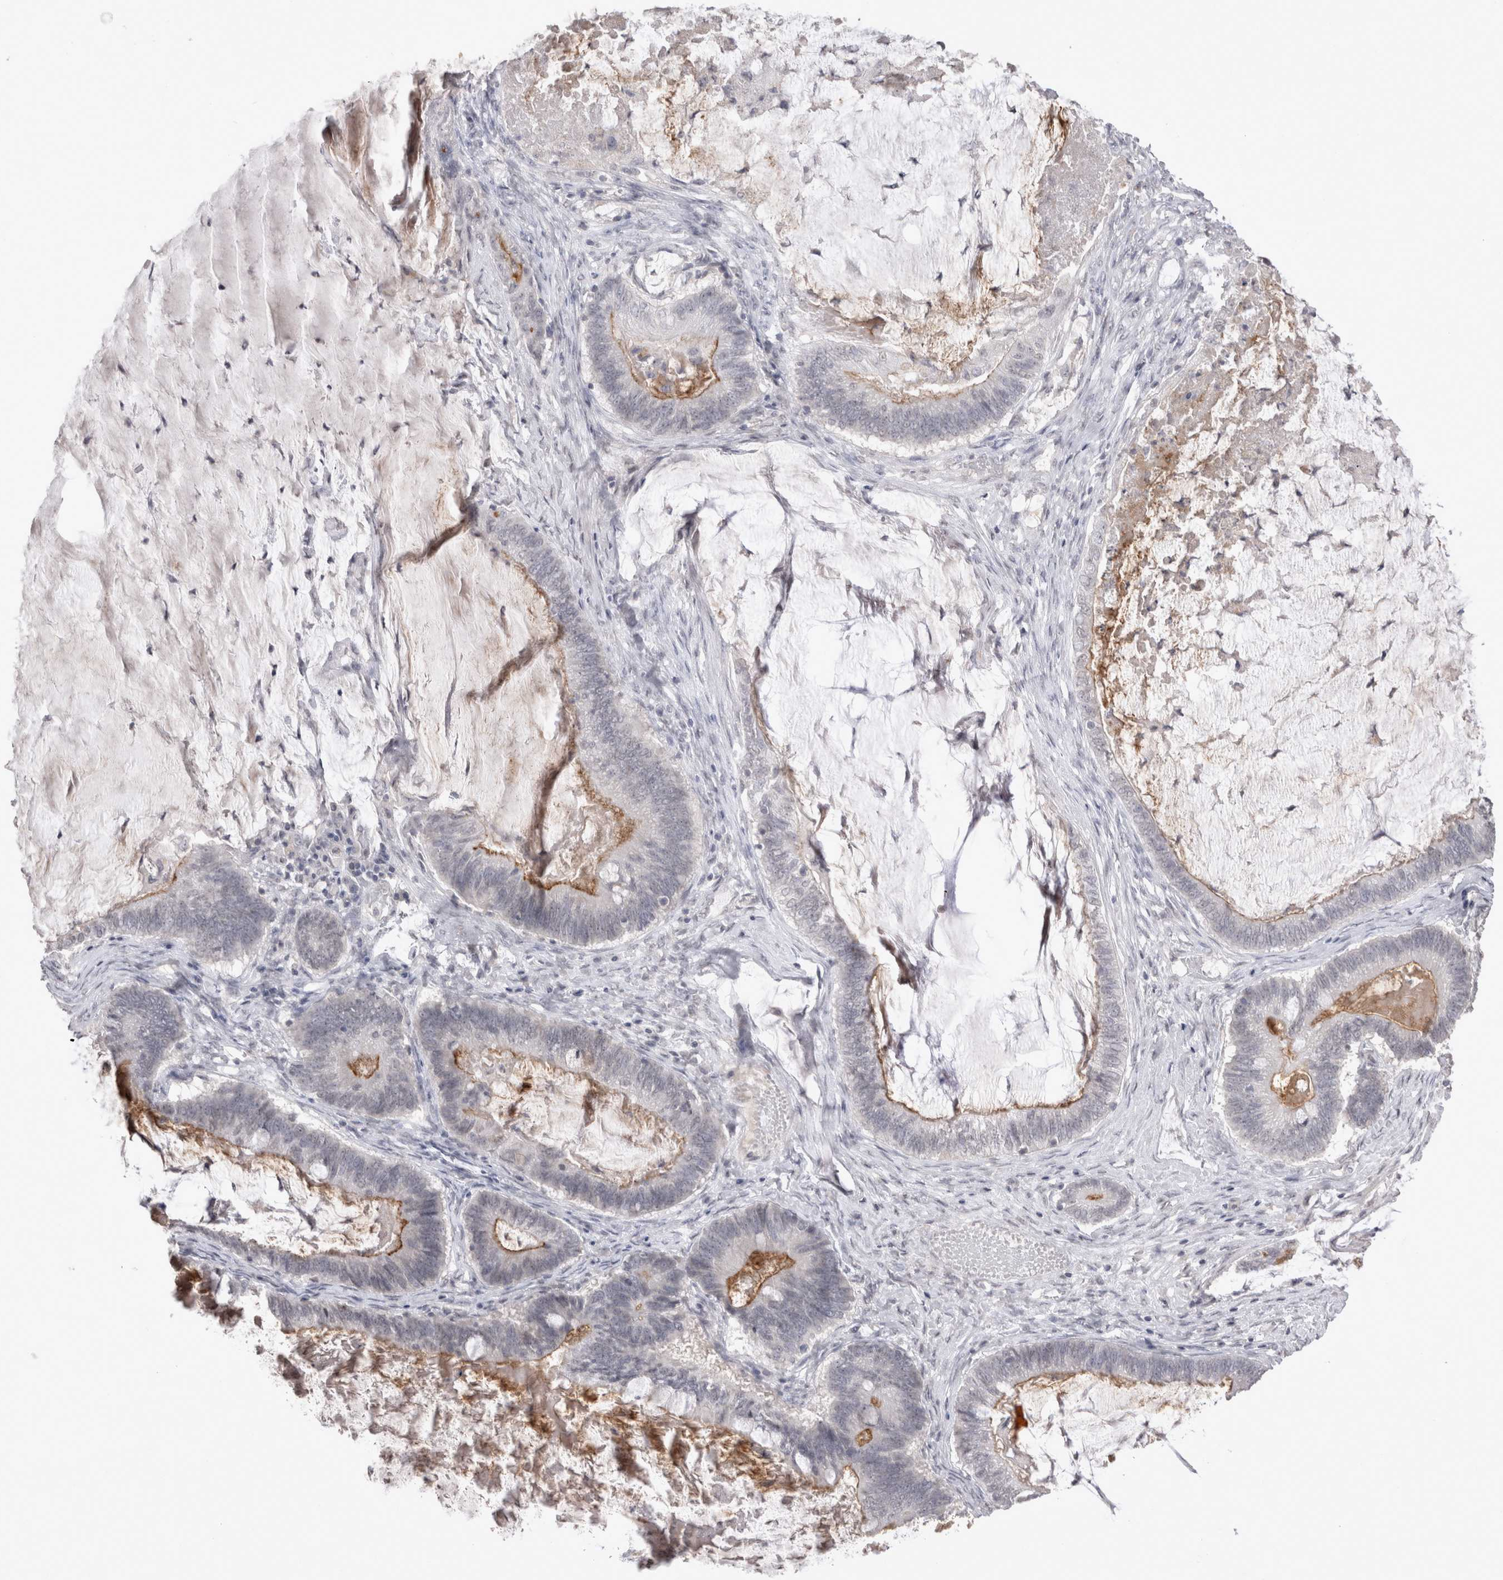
{"staining": {"intensity": "moderate", "quantity": "<25%", "location": "cytoplasmic/membranous"}, "tissue": "ovarian cancer", "cell_type": "Tumor cells", "image_type": "cancer", "snomed": [{"axis": "morphology", "description": "Cystadenocarcinoma, mucinous, NOS"}, {"axis": "topography", "description": "Ovary"}], "caption": "Immunohistochemical staining of ovarian cancer demonstrates moderate cytoplasmic/membranous protein positivity in about <25% of tumor cells.", "gene": "DDX4", "patient": {"sex": "female", "age": 61}}